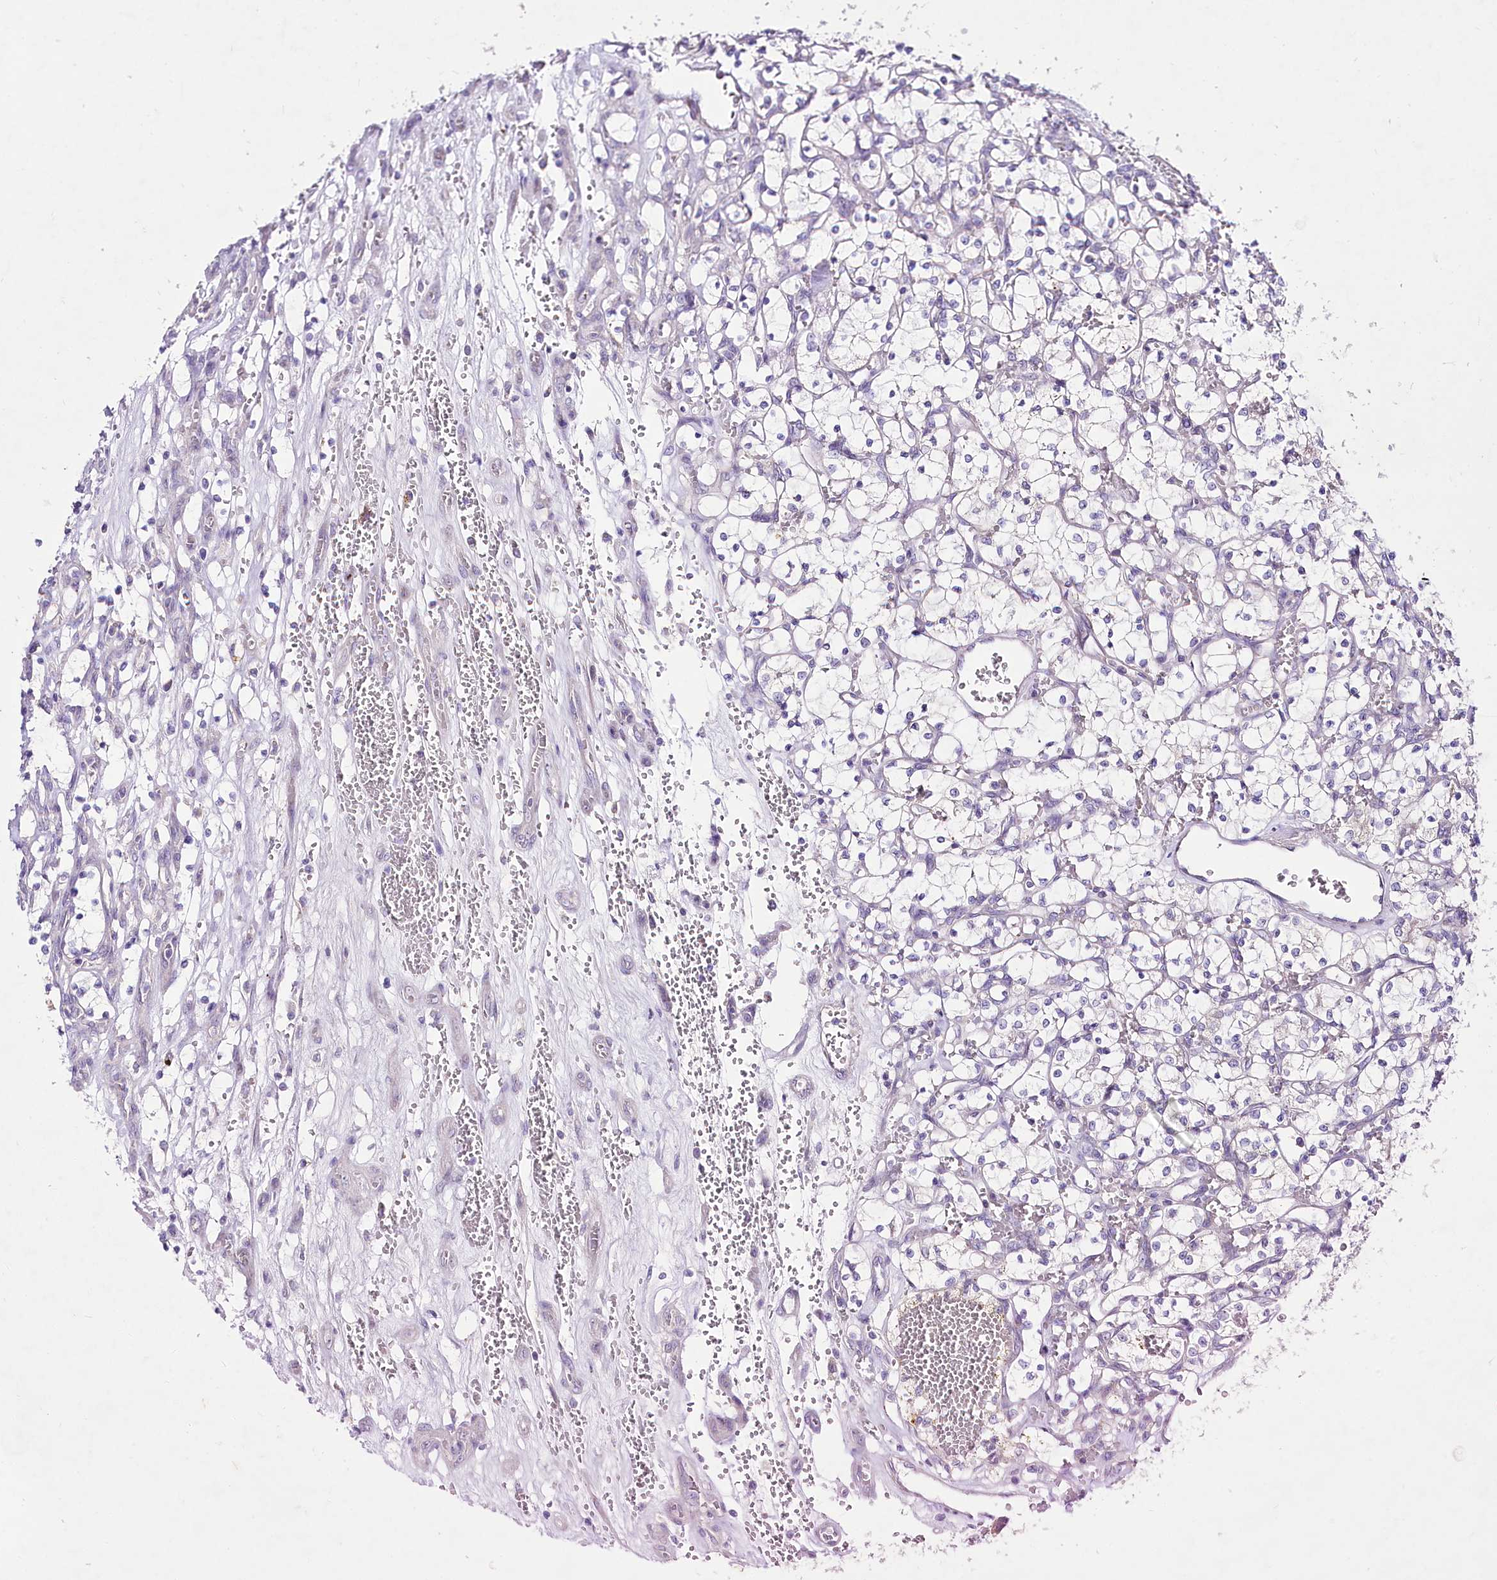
{"staining": {"intensity": "negative", "quantity": "none", "location": "none"}, "tissue": "renal cancer", "cell_type": "Tumor cells", "image_type": "cancer", "snomed": [{"axis": "morphology", "description": "Adenocarcinoma, NOS"}, {"axis": "topography", "description": "Kidney"}], "caption": "Immunohistochemical staining of human renal cancer (adenocarcinoma) exhibits no significant staining in tumor cells.", "gene": "LRRC14B", "patient": {"sex": "female", "age": 69}}